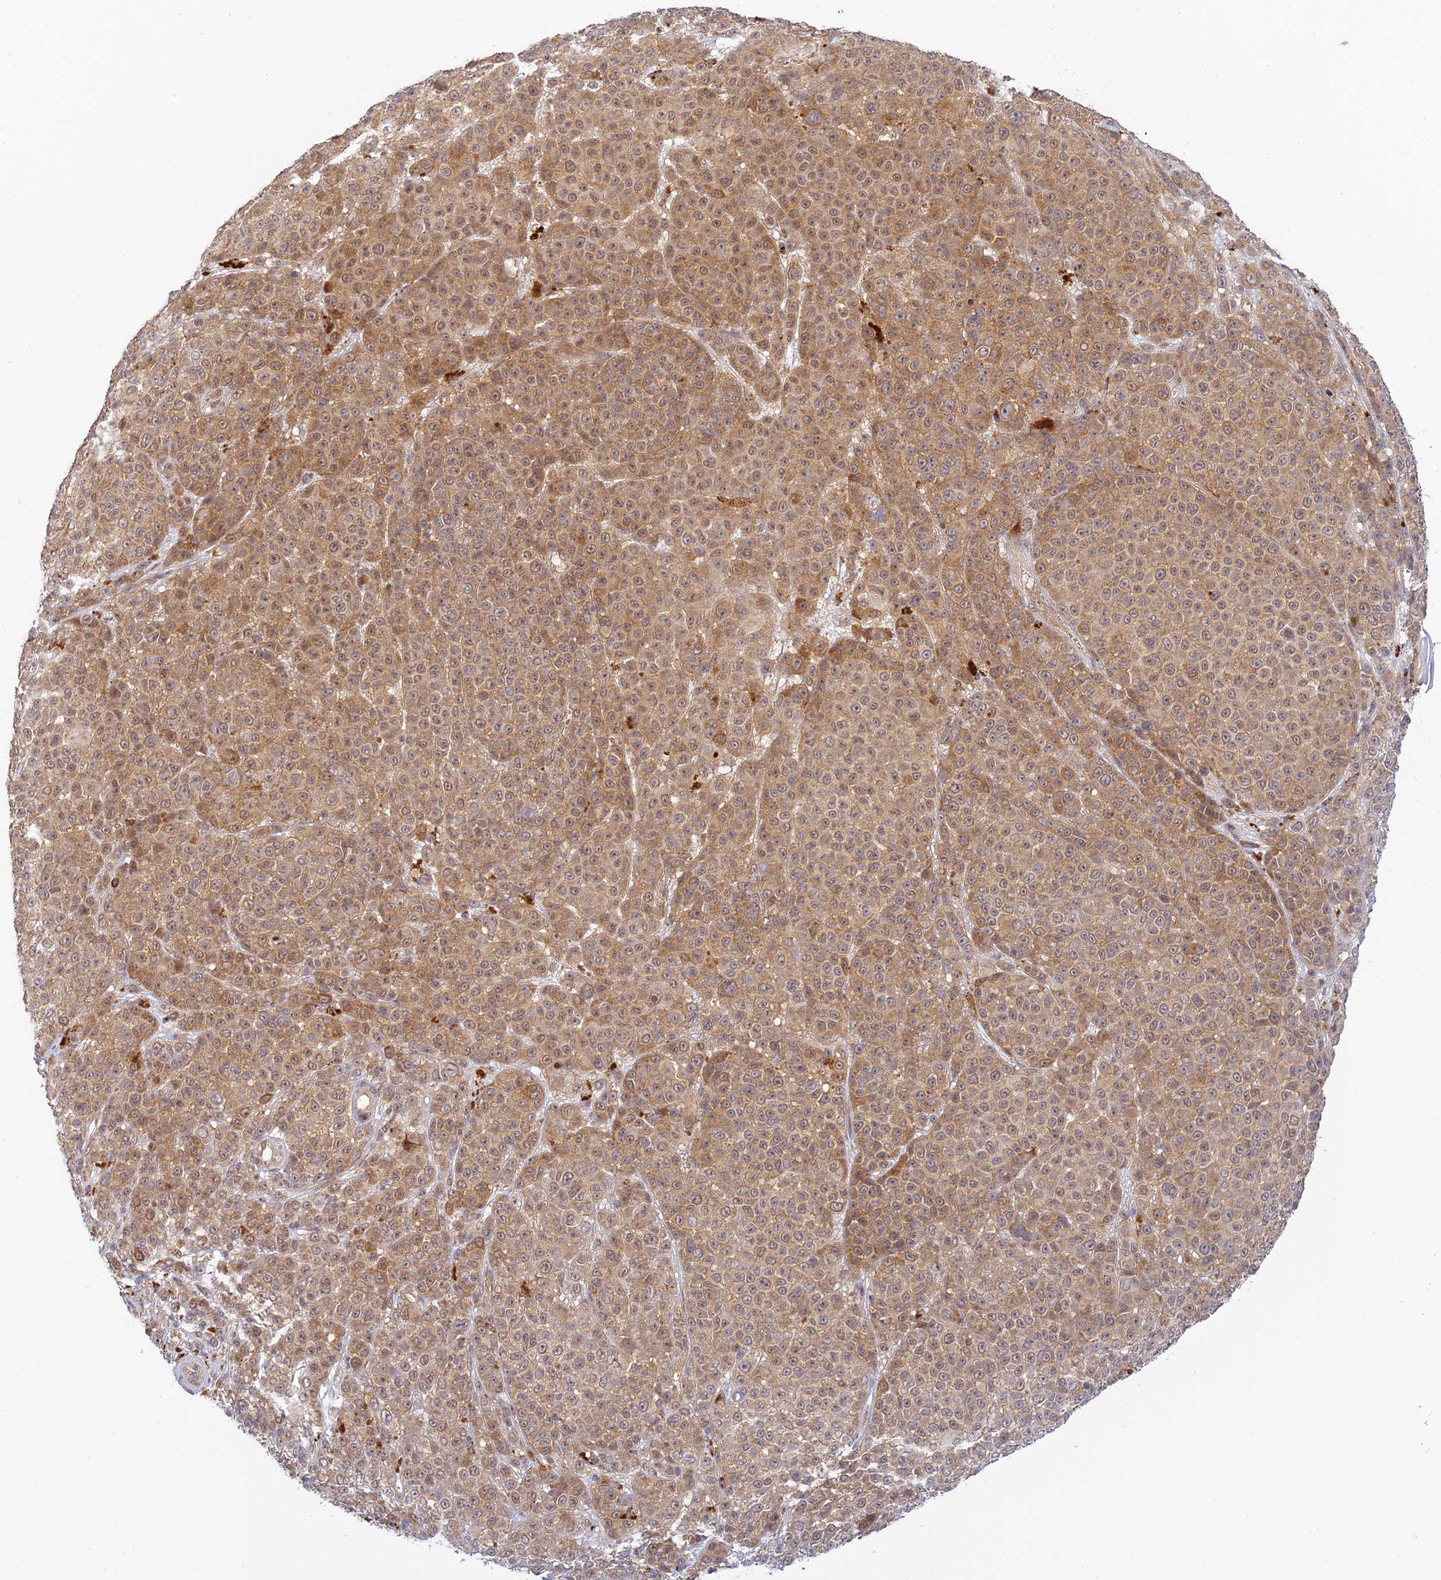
{"staining": {"intensity": "moderate", "quantity": ">75%", "location": "cytoplasmic/membranous,nuclear"}, "tissue": "melanoma", "cell_type": "Tumor cells", "image_type": "cancer", "snomed": [{"axis": "morphology", "description": "Malignant melanoma, NOS"}, {"axis": "topography", "description": "Skin"}], "caption": "Immunohistochemistry (IHC) staining of malignant melanoma, which exhibits medium levels of moderate cytoplasmic/membranous and nuclear positivity in approximately >75% of tumor cells indicating moderate cytoplasmic/membranous and nuclear protein staining. The staining was performed using DAB (brown) for protein detection and nuclei were counterstained in hematoxylin (blue).", "gene": "SKIC8", "patient": {"sex": "female", "age": 94}}